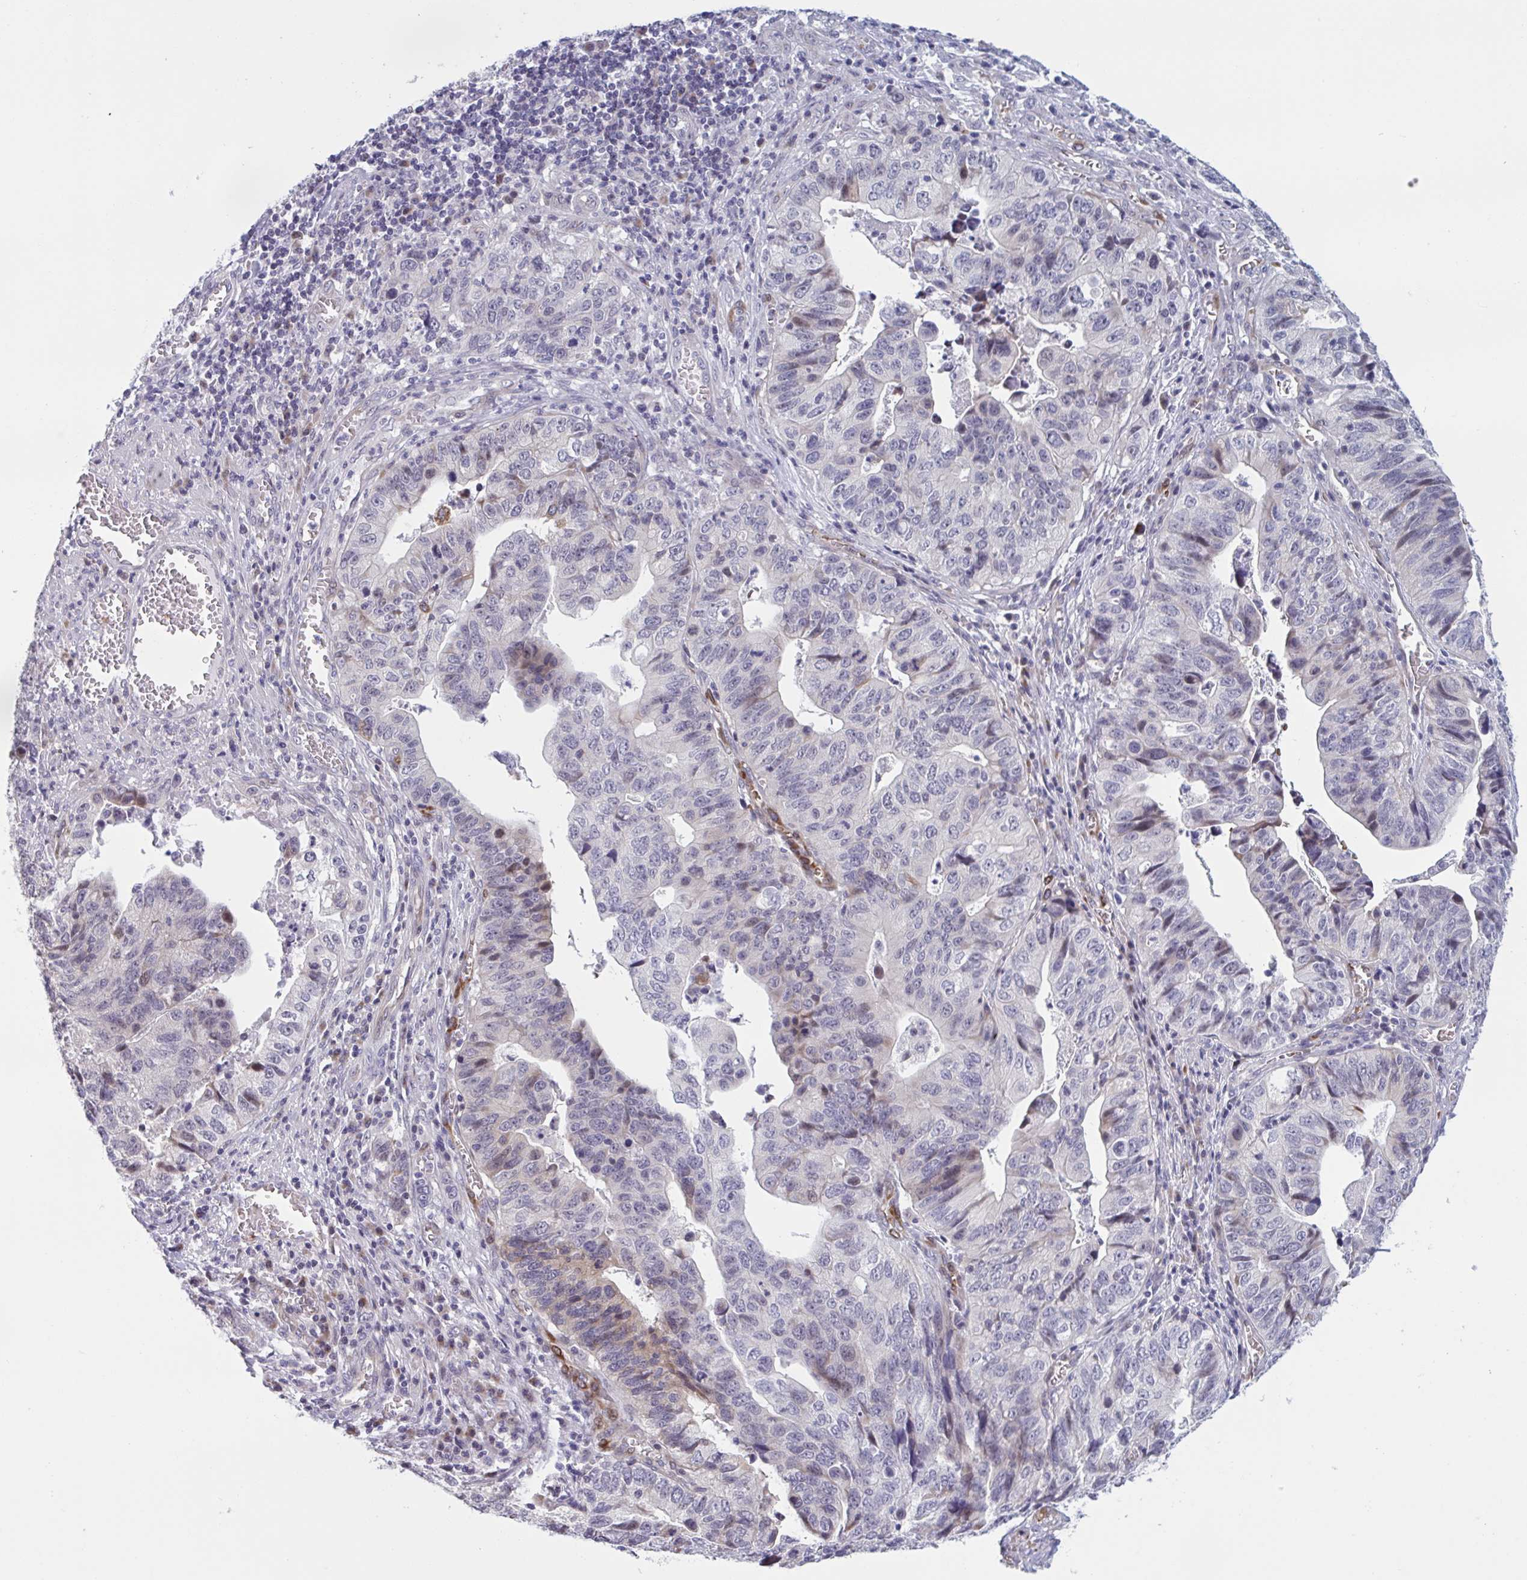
{"staining": {"intensity": "weak", "quantity": "<25%", "location": "cytoplasmic/membranous"}, "tissue": "stomach cancer", "cell_type": "Tumor cells", "image_type": "cancer", "snomed": [{"axis": "morphology", "description": "Adenocarcinoma, NOS"}, {"axis": "topography", "description": "Stomach, upper"}], "caption": "A high-resolution histopathology image shows immunohistochemistry (IHC) staining of stomach cancer, which reveals no significant staining in tumor cells. (Brightfield microscopy of DAB IHC at high magnification).", "gene": "HSD11B2", "patient": {"sex": "female", "age": 67}}